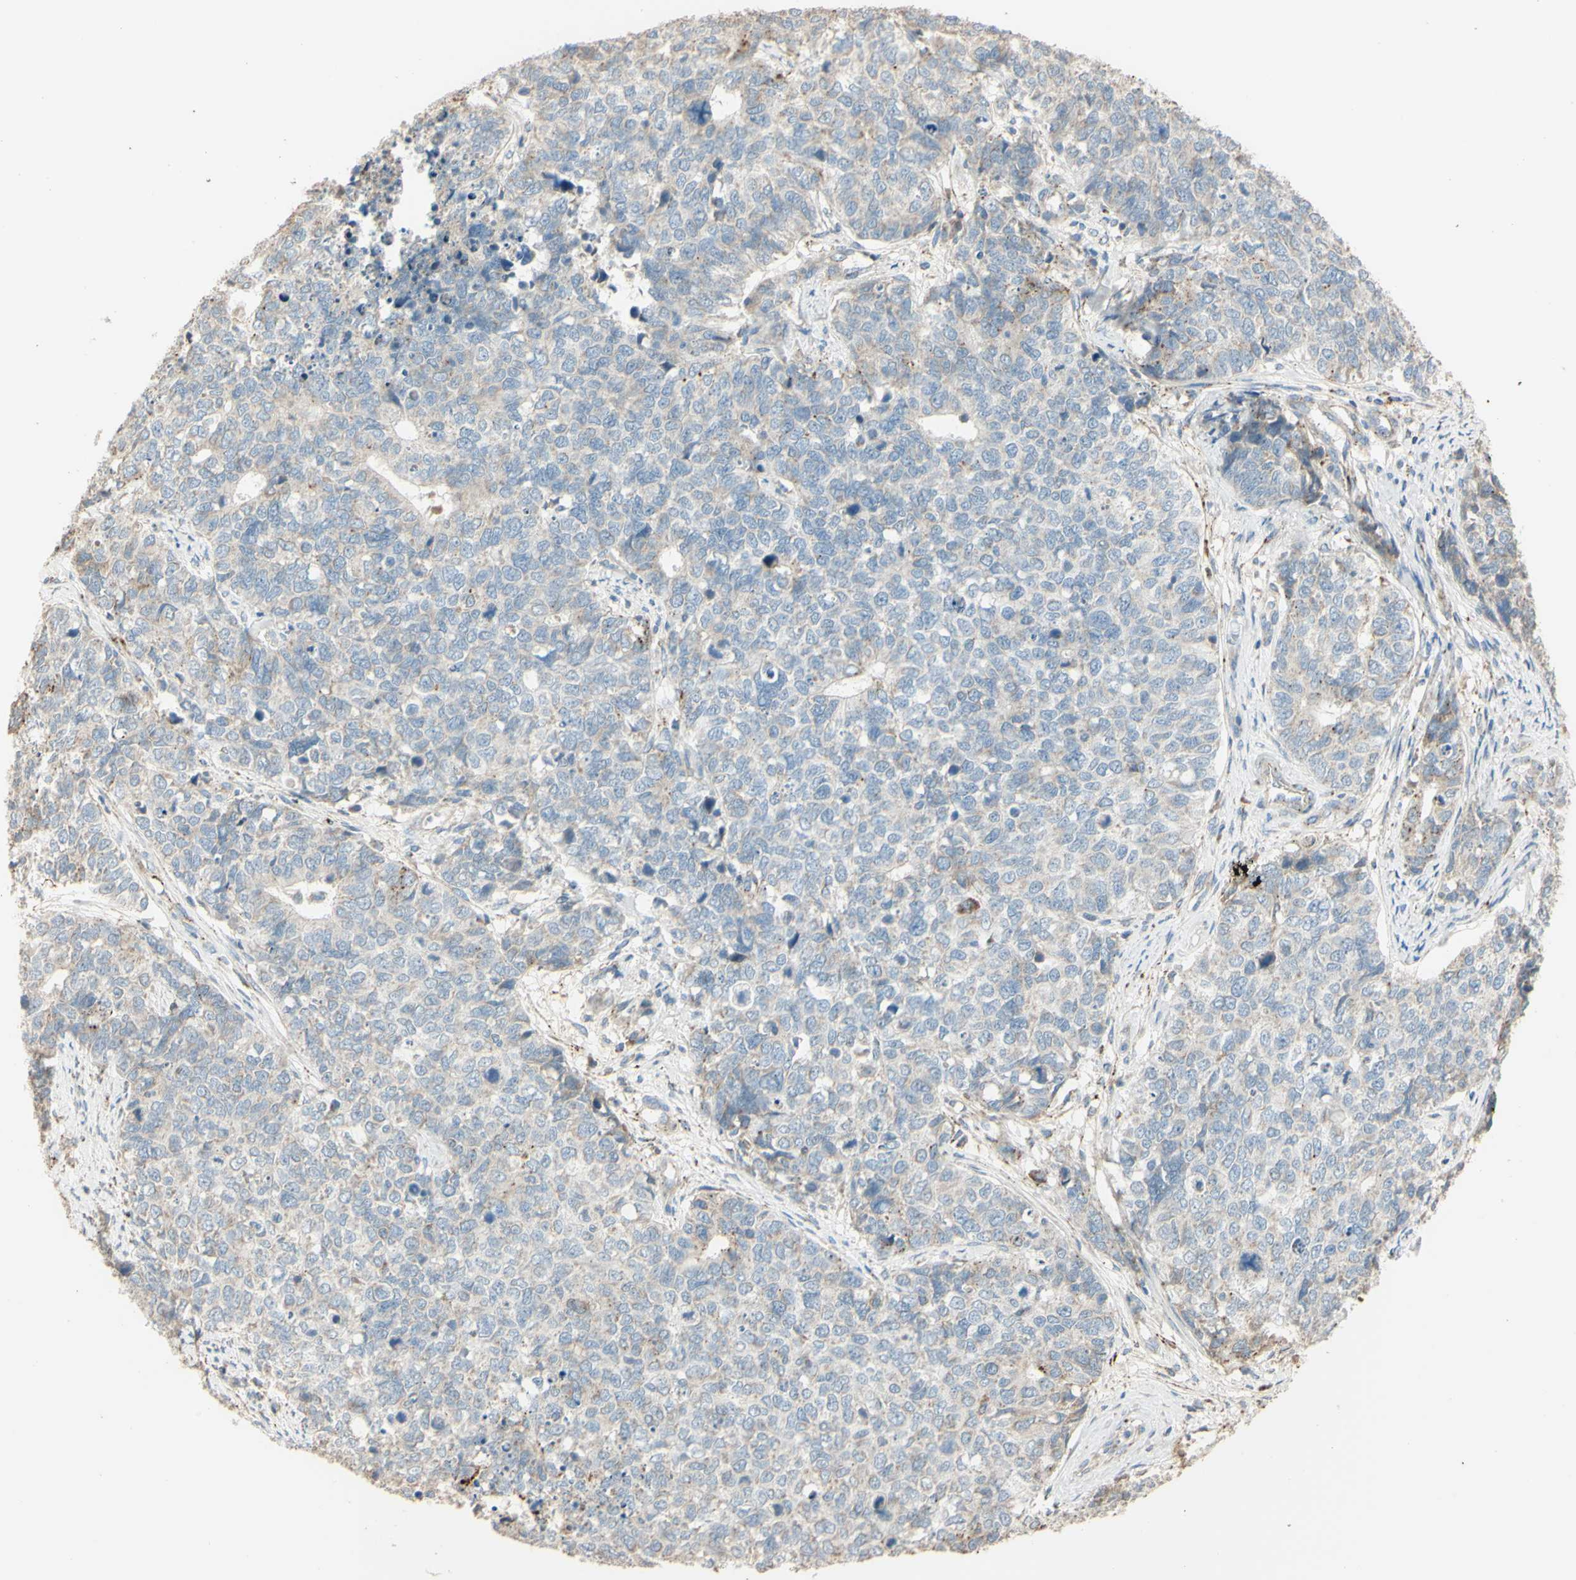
{"staining": {"intensity": "weak", "quantity": "25%-75%", "location": "cytoplasmic/membranous"}, "tissue": "cervical cancer", "cell_type": "Tumor cells", "image_type": "cancer", "snomed": [{"axis": "morphology", "description": "Squamous cell carcinoma, NOS"}, {"axis": "topography", "description": "Cervix"}], "caption": "About 25%-75% of tumor cells in human cervical squamous cell carcinoma show weak cytoplasmic/membranous protein staining as visualized by brown immunohistochemical staining.", "gene": "ANGPTL1", "patient": {"sex": "female", "age": 63}}